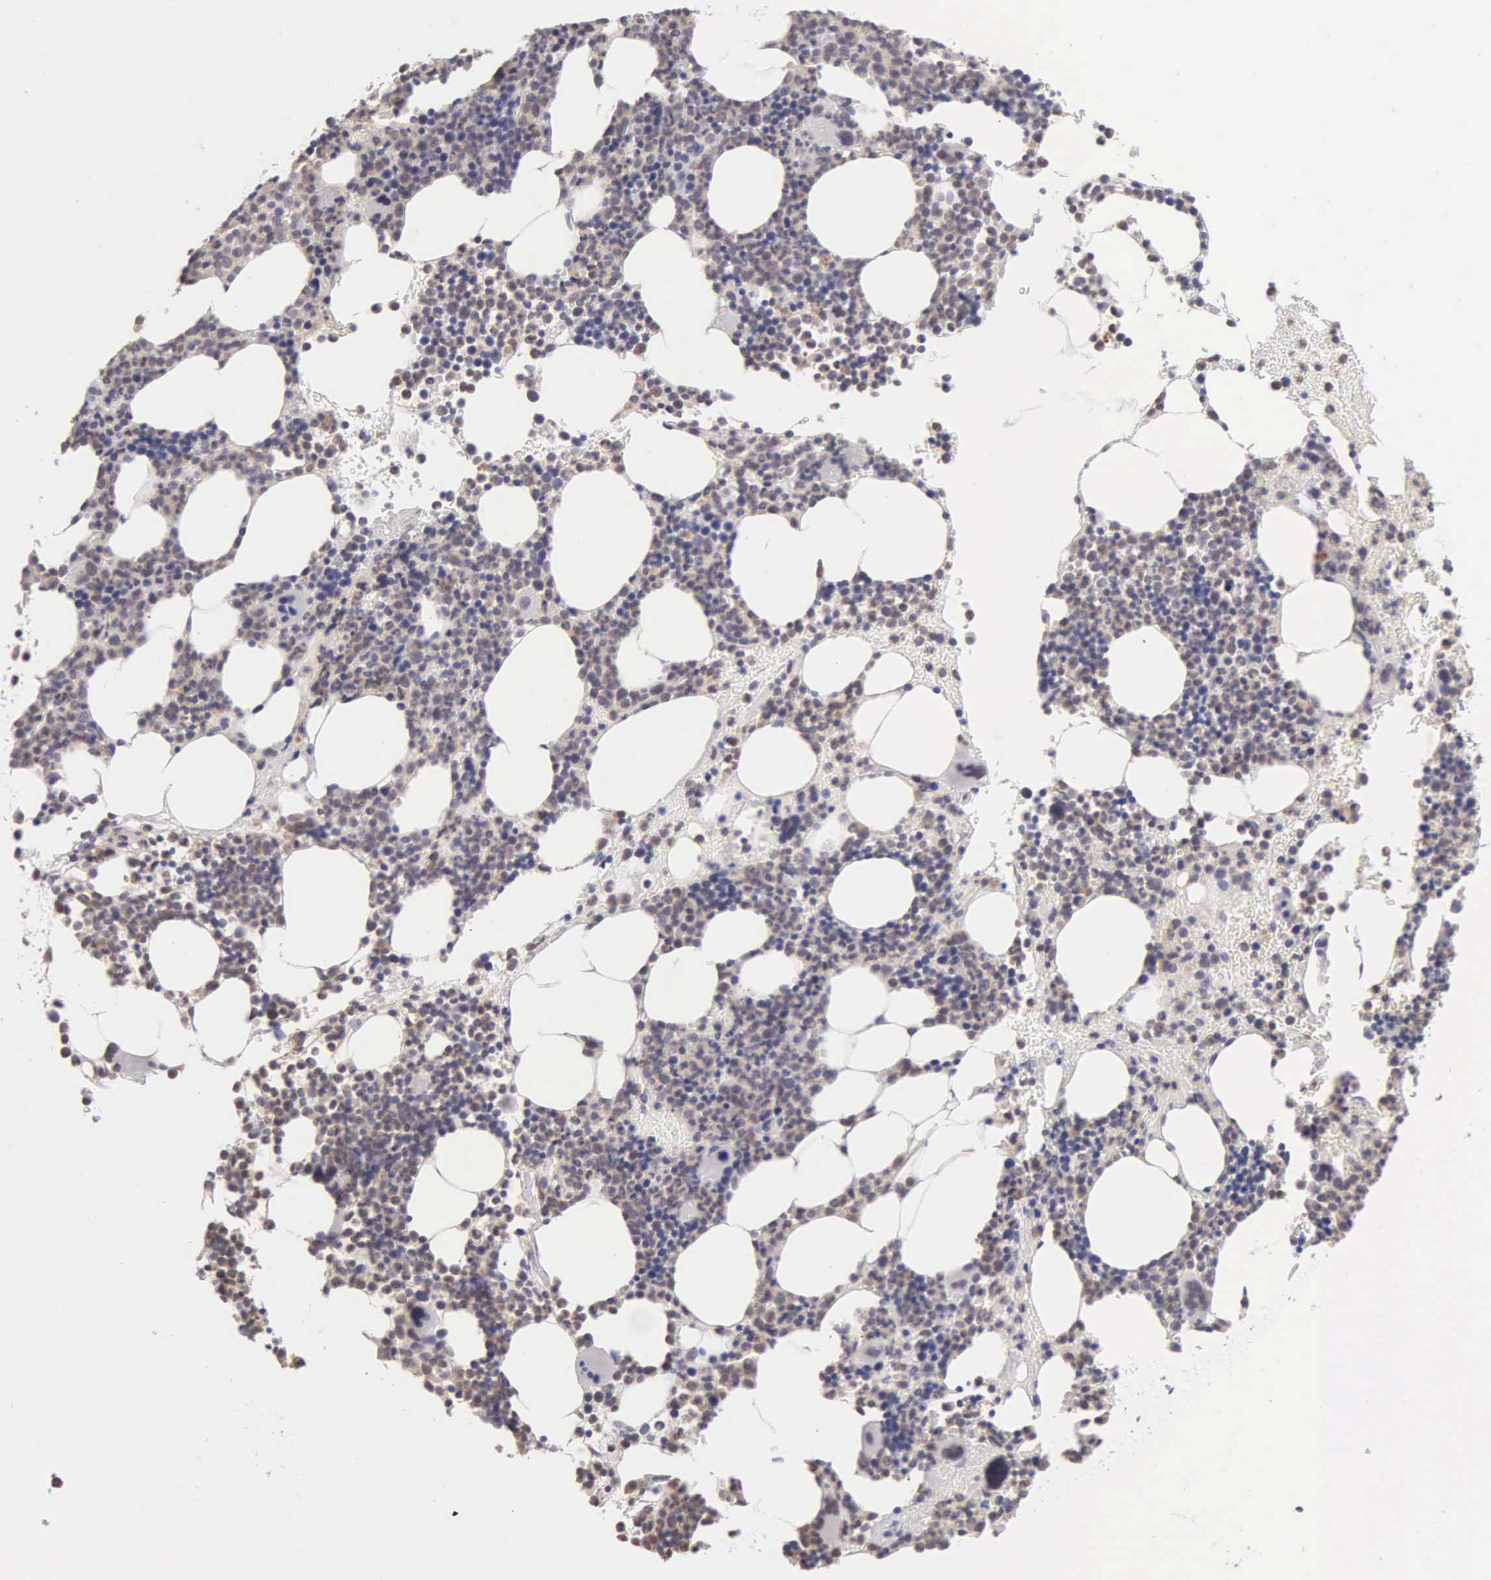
{"staining": {"intensity": "negative", "quantity": "none", "location": "none"}, "tissue": "bone marrow", "cell_type": "Hematopoietic cells", "image_type": "normal", "snomed": [{"axis": "morphology", "description": "Normal tissue, NOS"}, {"axis": "topography", "description": "Bone marrow"}], "caption": "IHC photomicrograph of benign bone marrow: human bone marrow stained with DAB (3,3'-diaminobenzidine) displays no significant protein expression in hematopoietic cells.", "gene": "BRD1", "patient": {"sex": "male", "age": 82}}